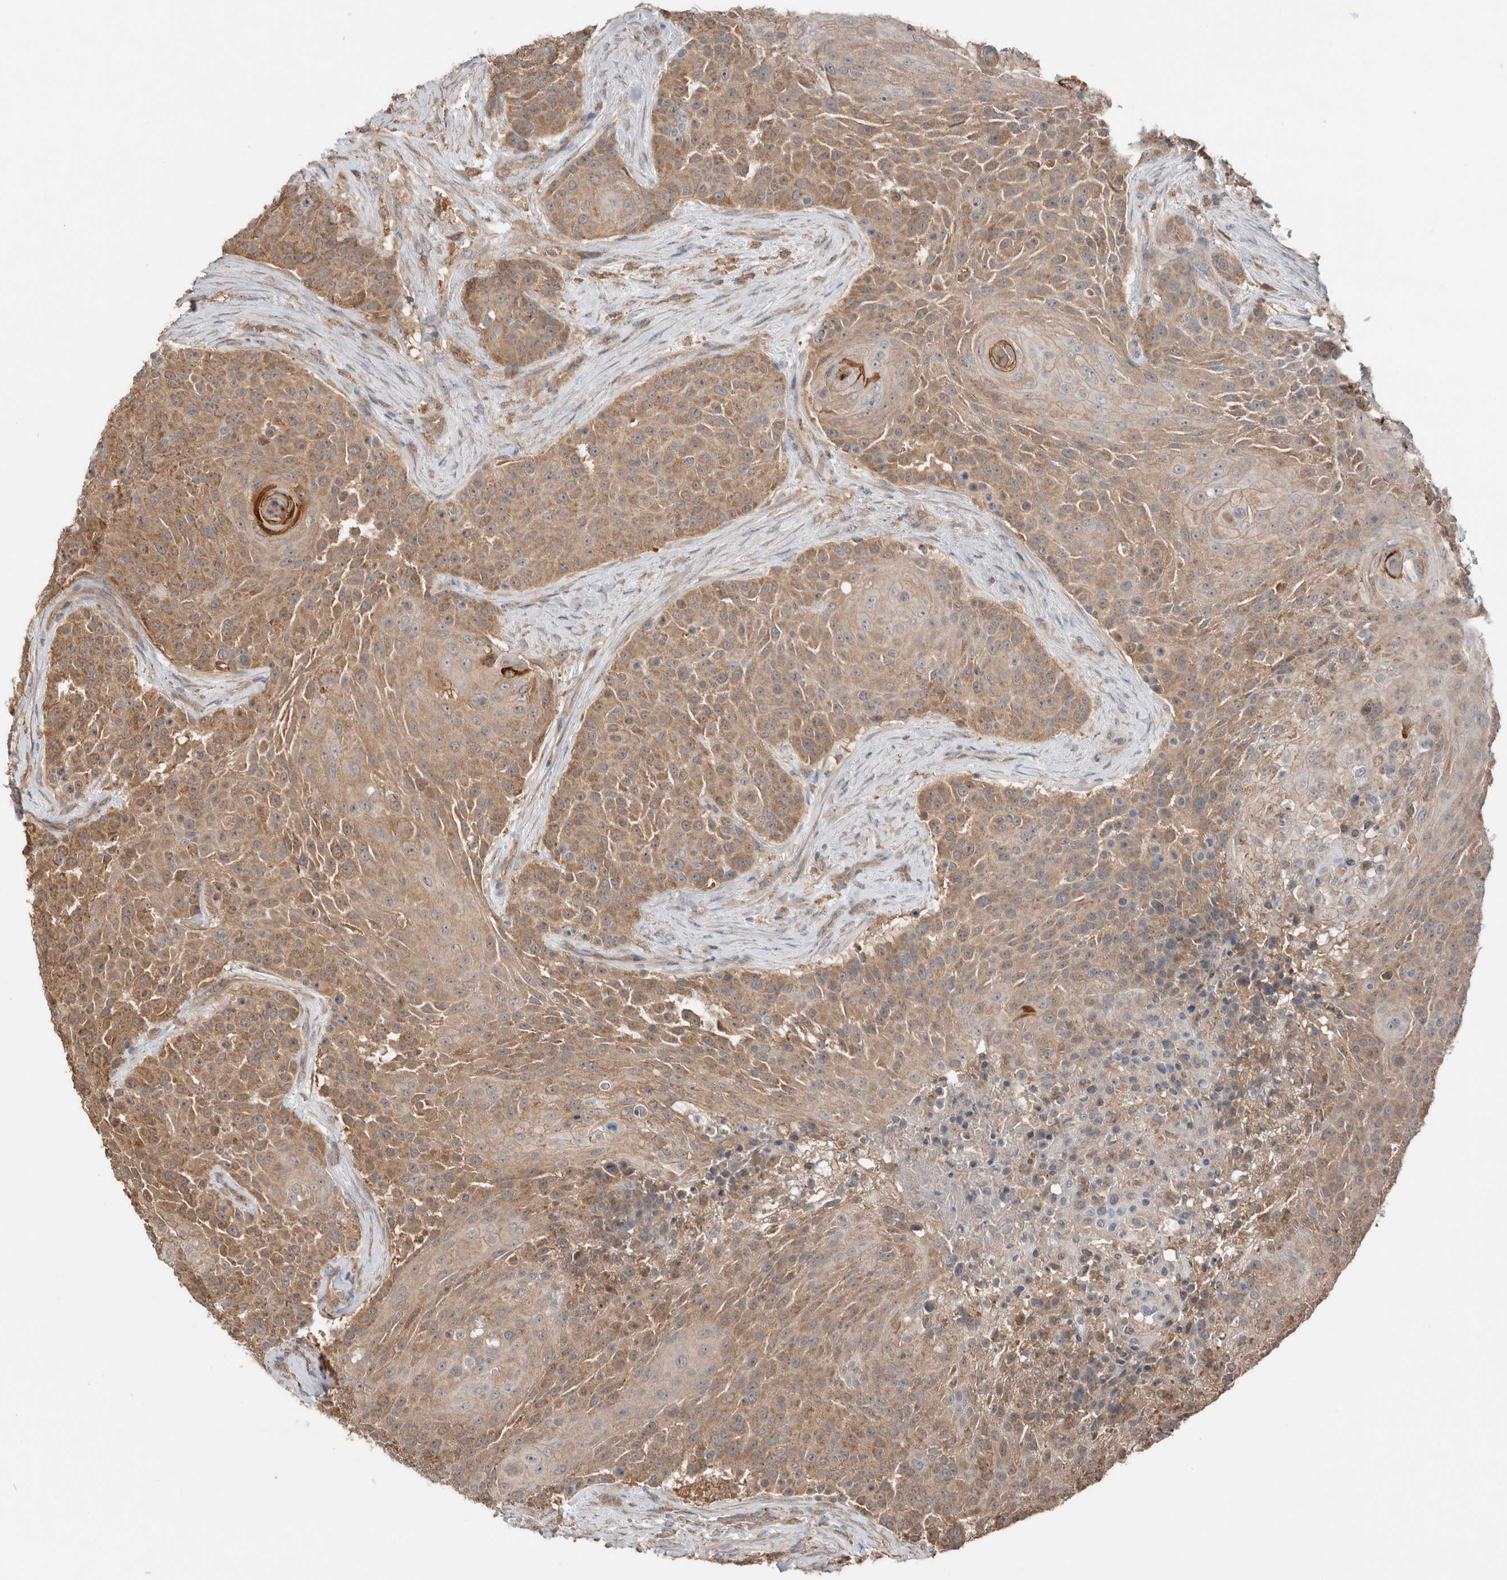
{"staining": {"intensity": "moderate", "quantity": ">75%", "location": "cytoplasmic/membranous"}, "tissue": "urothelial cancer", "cell_type": "Tumor cells", "image_type": "cancer", "snomed": [{"axis": "morphology", "description": "Urothelial carcinoma, High grade"}, {"axis": "topography", "description": "Urinary bladder"}], "caption": "Immunohistochemical staining of human high-grade urothelial carcinoma shows medium levels of moderate cytoplasmic/membranous protein staining in about >75% of tumor cells.", "gene": "KLK14", "patient": {"sex": "female", "age": 63}}